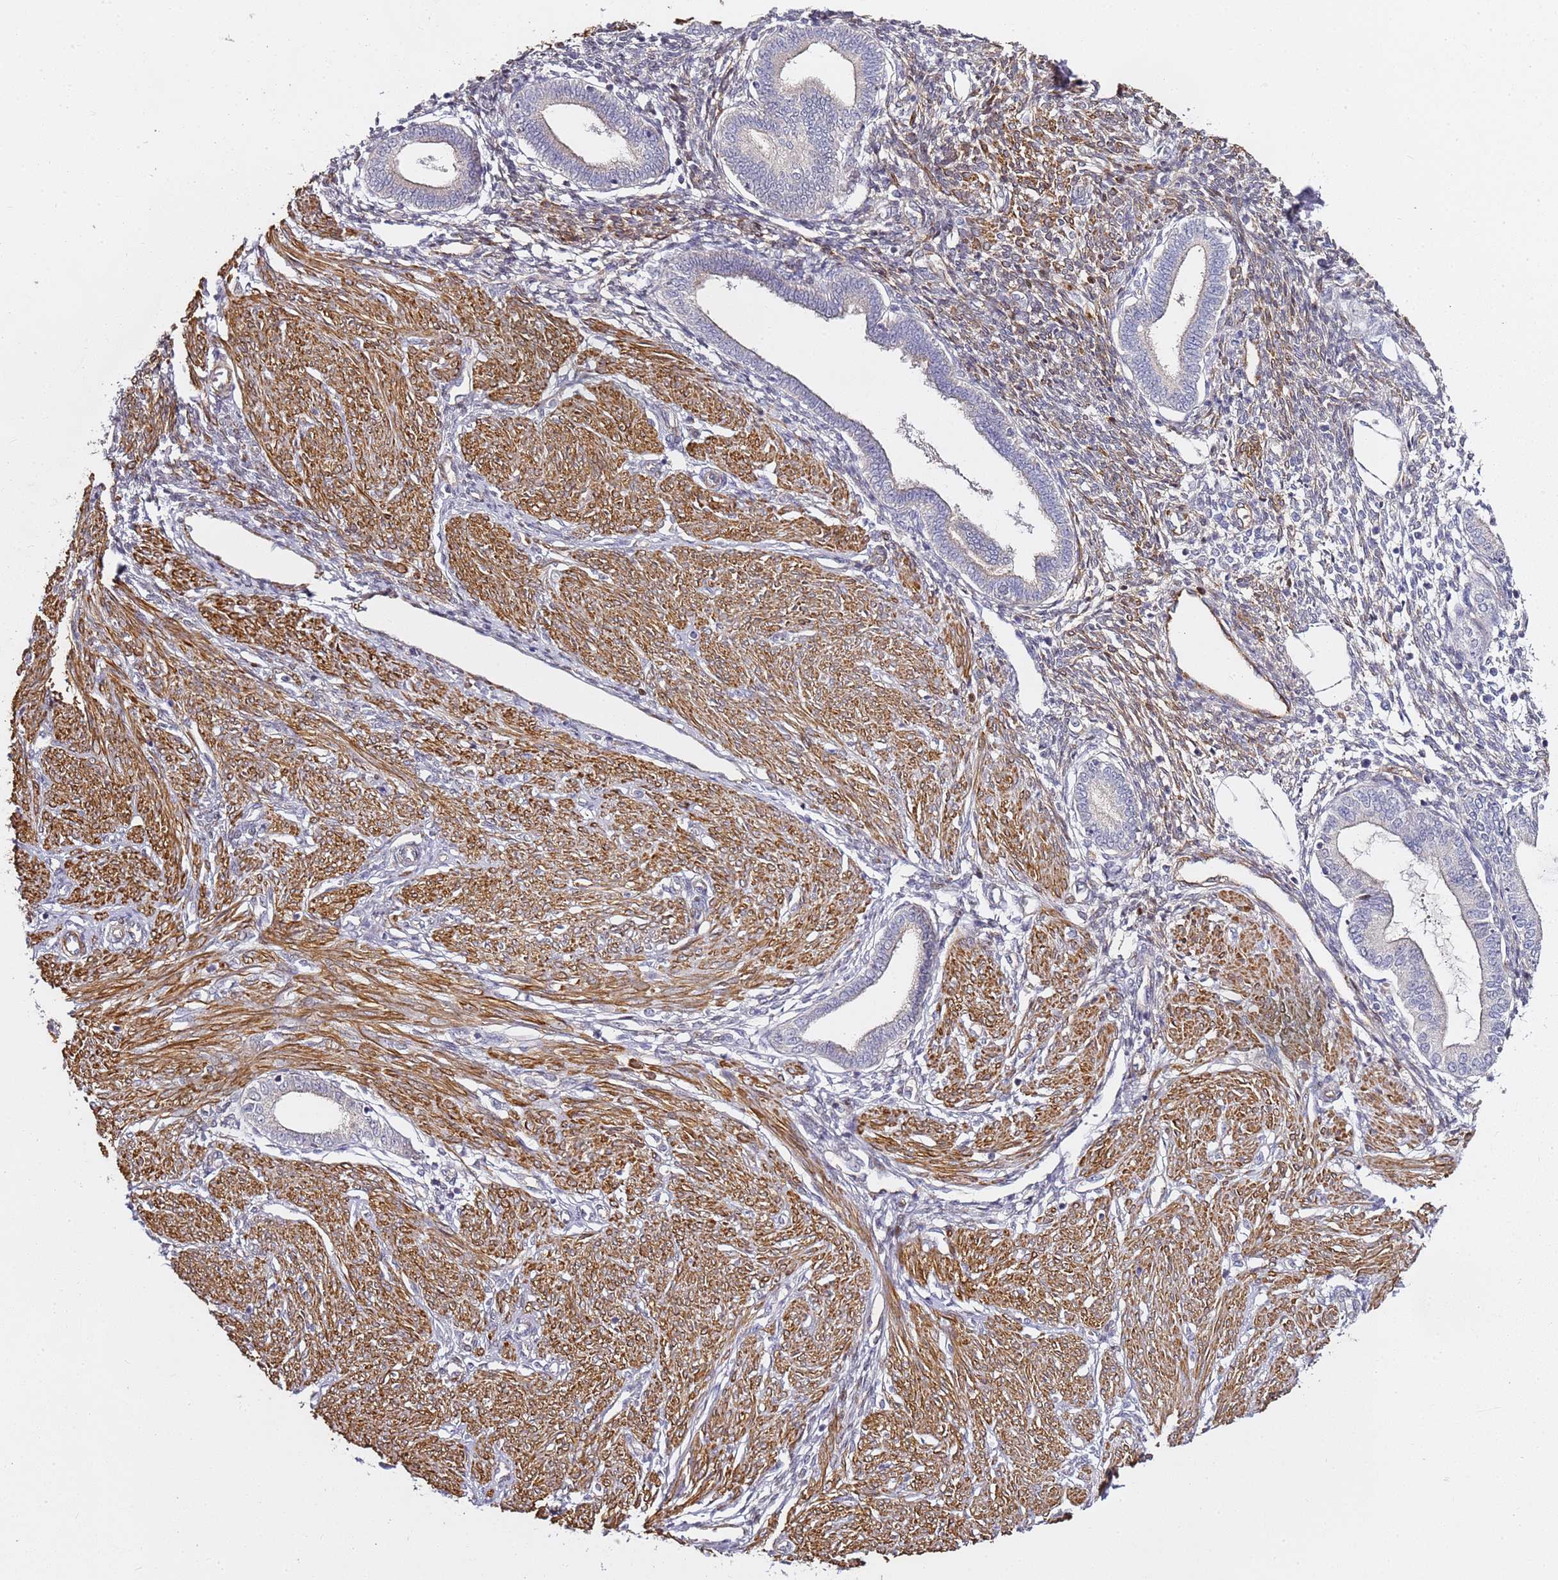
{"staining": {"intensity": "moderate", "quantity": "25%-75%", "location": "cytoplasmic/membranous"}, "tissue": "endometrium", "cell_type": "Cells in endometrial stroma", "image_type": "normal", "snomed": [{"axis": "morphology", "description": "Normal tissue, NOS"}, {"axis": "topography", "description": "Endometrium"}], "caption": "Endometrium stained with DAB IHC exhibits medium levels of moderate cytoplasmic/membranous positivity in approximately 25%-75% of cells in endometrial stroma. (Brightfield microscopy of DAB IHC at high magnification).", "gene": "EPS8L1", "patient": {"sex": "female", "age": 53}}